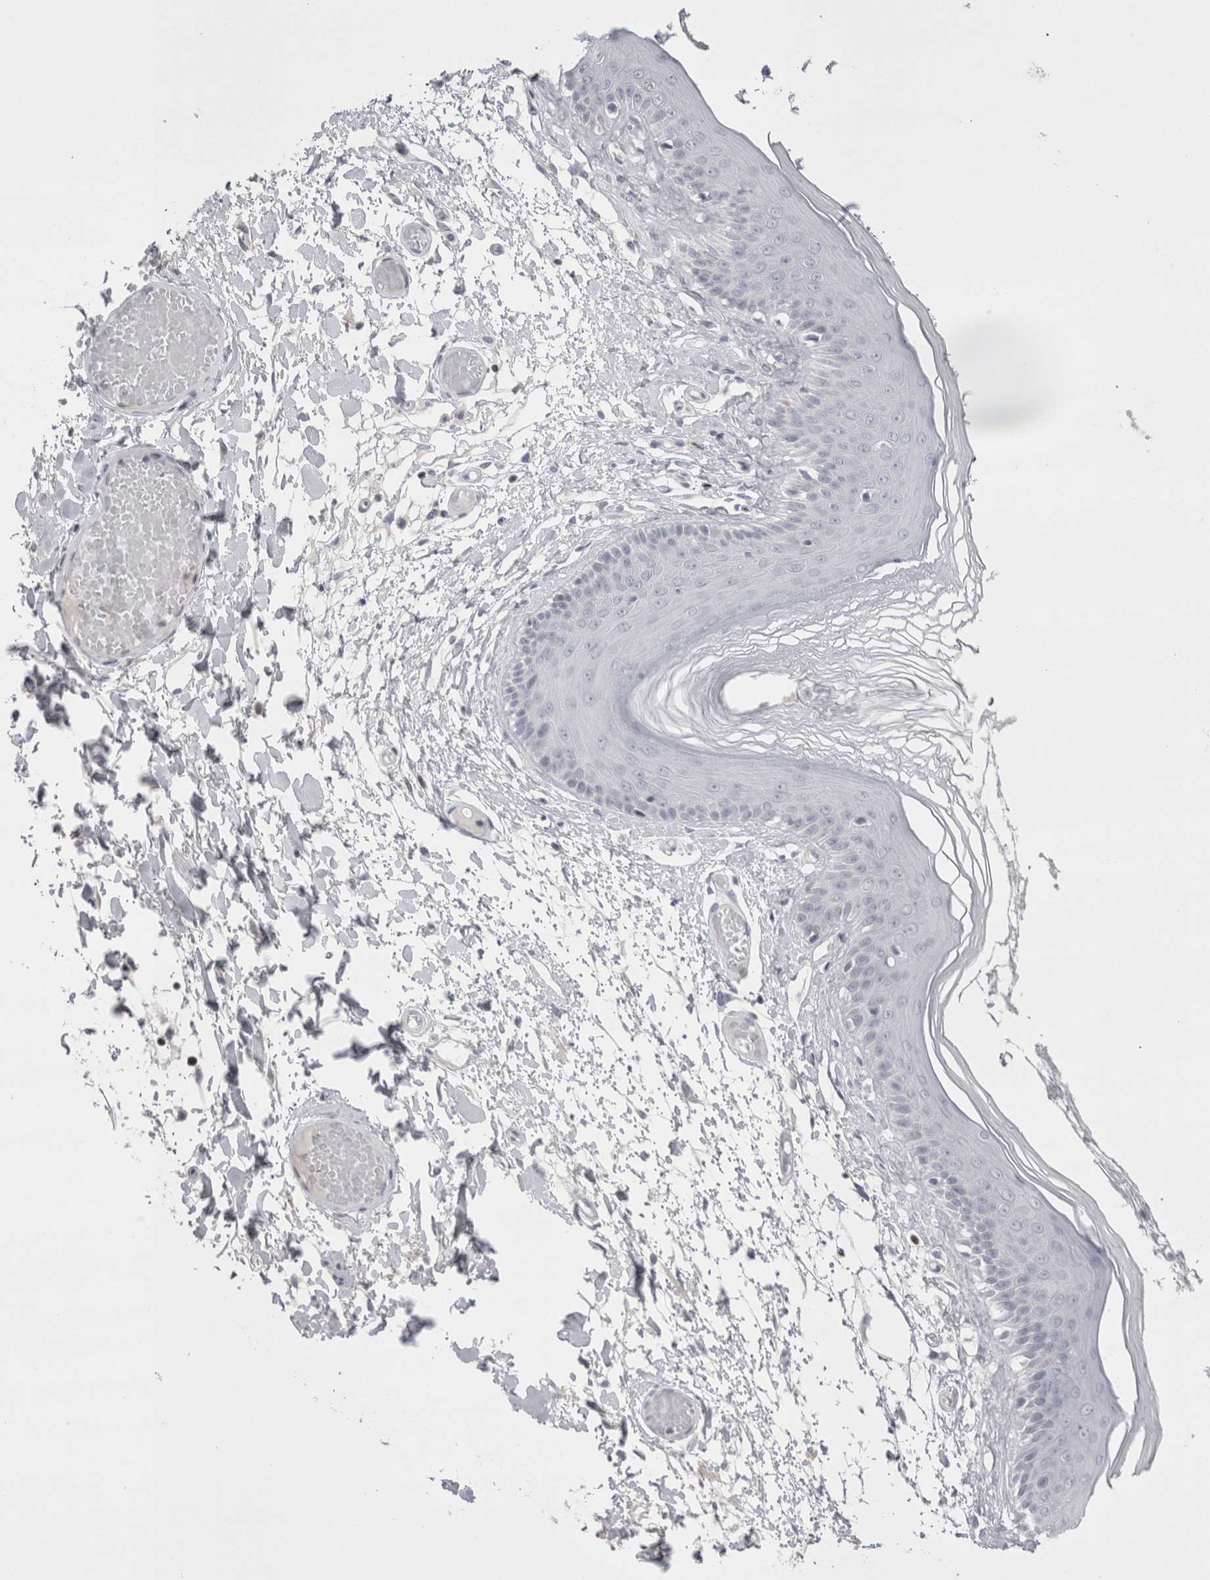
{"staining": {"intensity": "negative", "quantity": "none", "location": "none"}, "tissue": "skin", "cell_type": "Epidermal cells", "image_type": "normal", "snomed": [{"axis": "morphology", "description": "Normal tissue, NOS"}, {"axis": "topography", "description": "Vulva"}], "caption": "Immunohistochemistry photomicrograph of benign skin stained for a protein (brown), which demonstrates no expression in epidermal cells.", "gene": "FNDC8", "patient": {"sex": "female", "age": 73}}